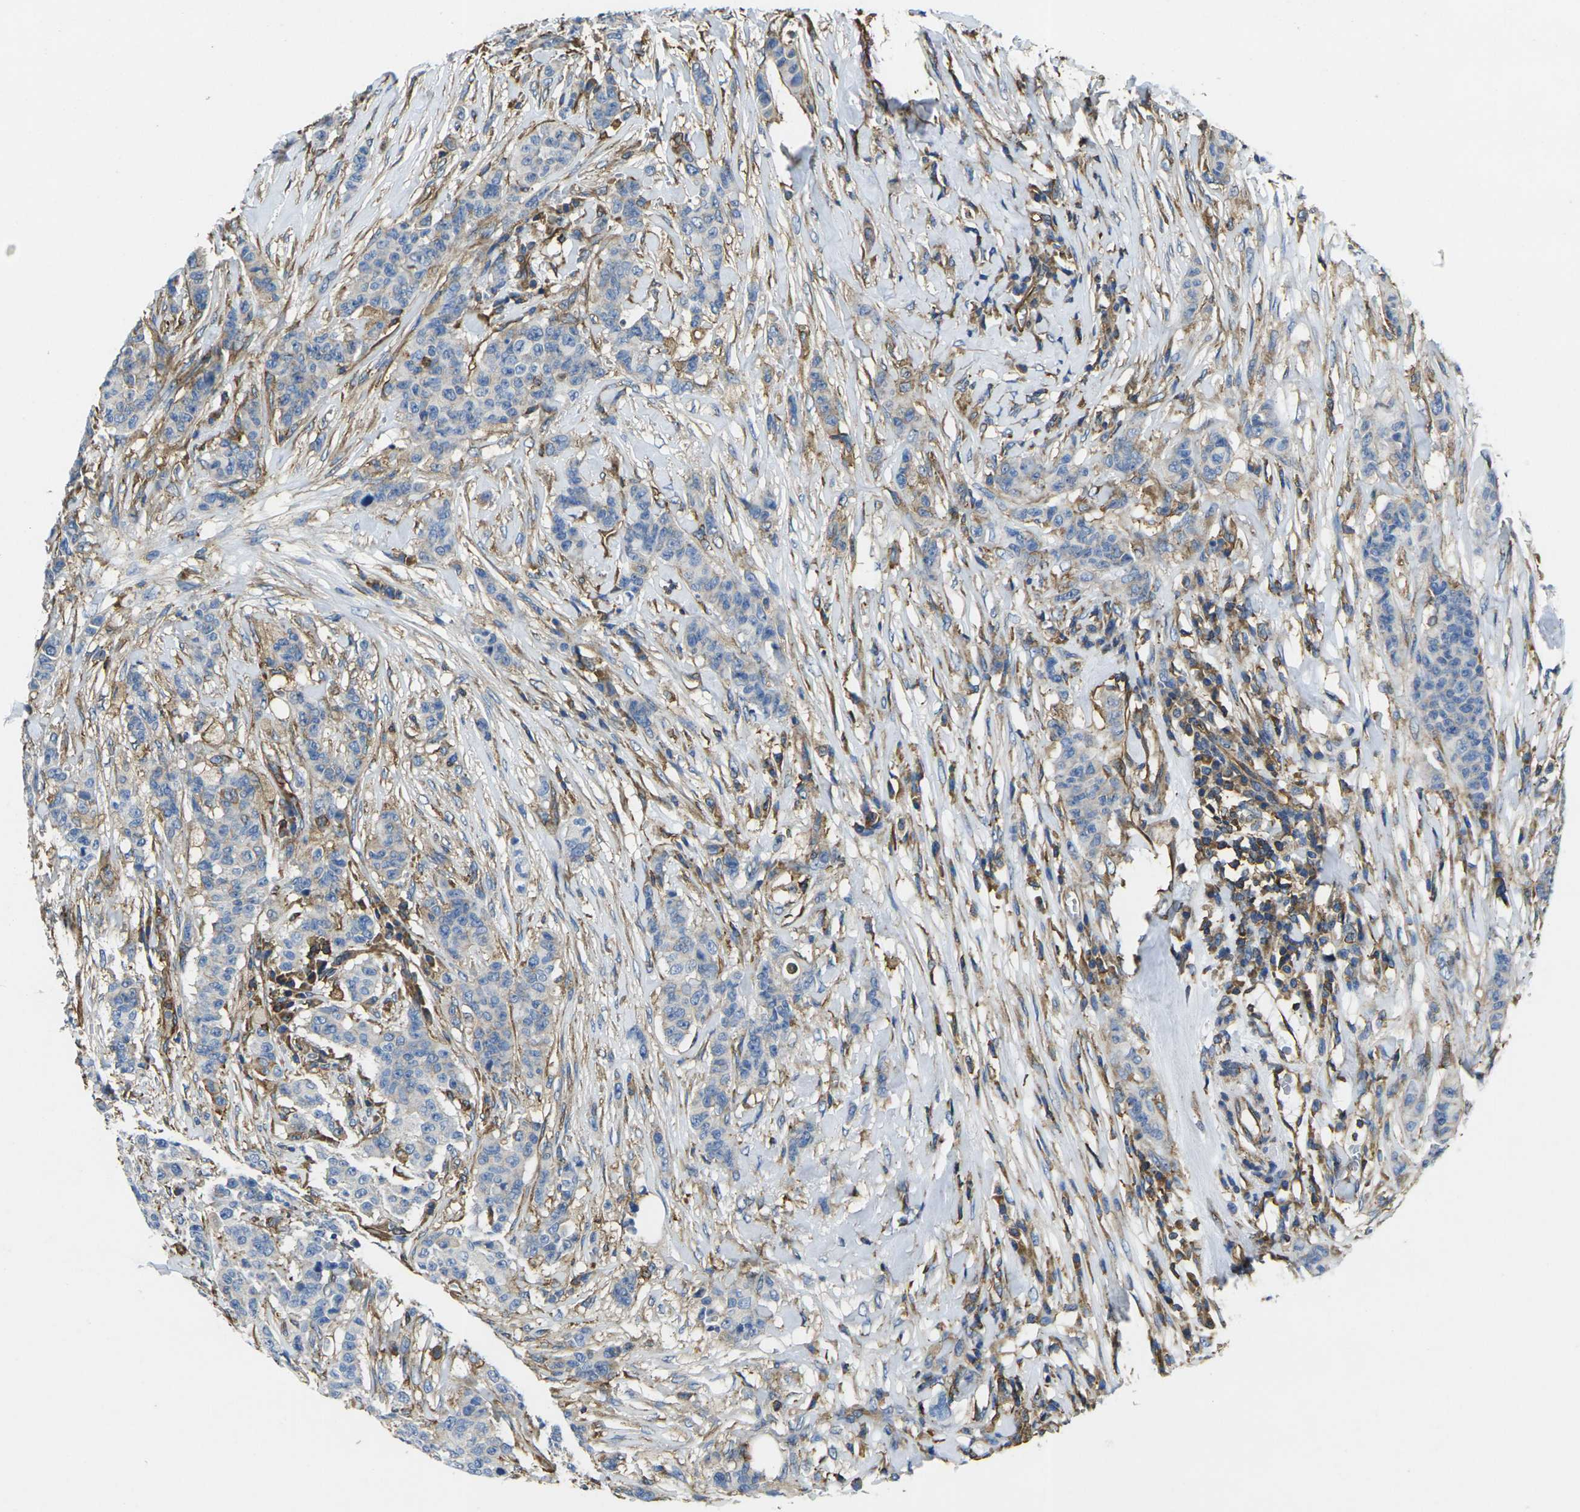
{"staining": {"intensity": "weak", "quantity": "<25%", "location": "cytoplasmic/membranous"}, "tissue": "breast cancer", "cell_type": "Tumor cells", "image_type": "cancer", "snomed": [{"axis": "morphology", "description": "Duct carcinoma"}, {"axis": "topography", "description": "Breast"}], "caption": "Breast cancer was stained to show a protein in brown. There is no significant staining in tumor cells. Nuclei are stained in blue.", "gene": "FAM110D", "patient": {"sex": "female", "age": 40}}